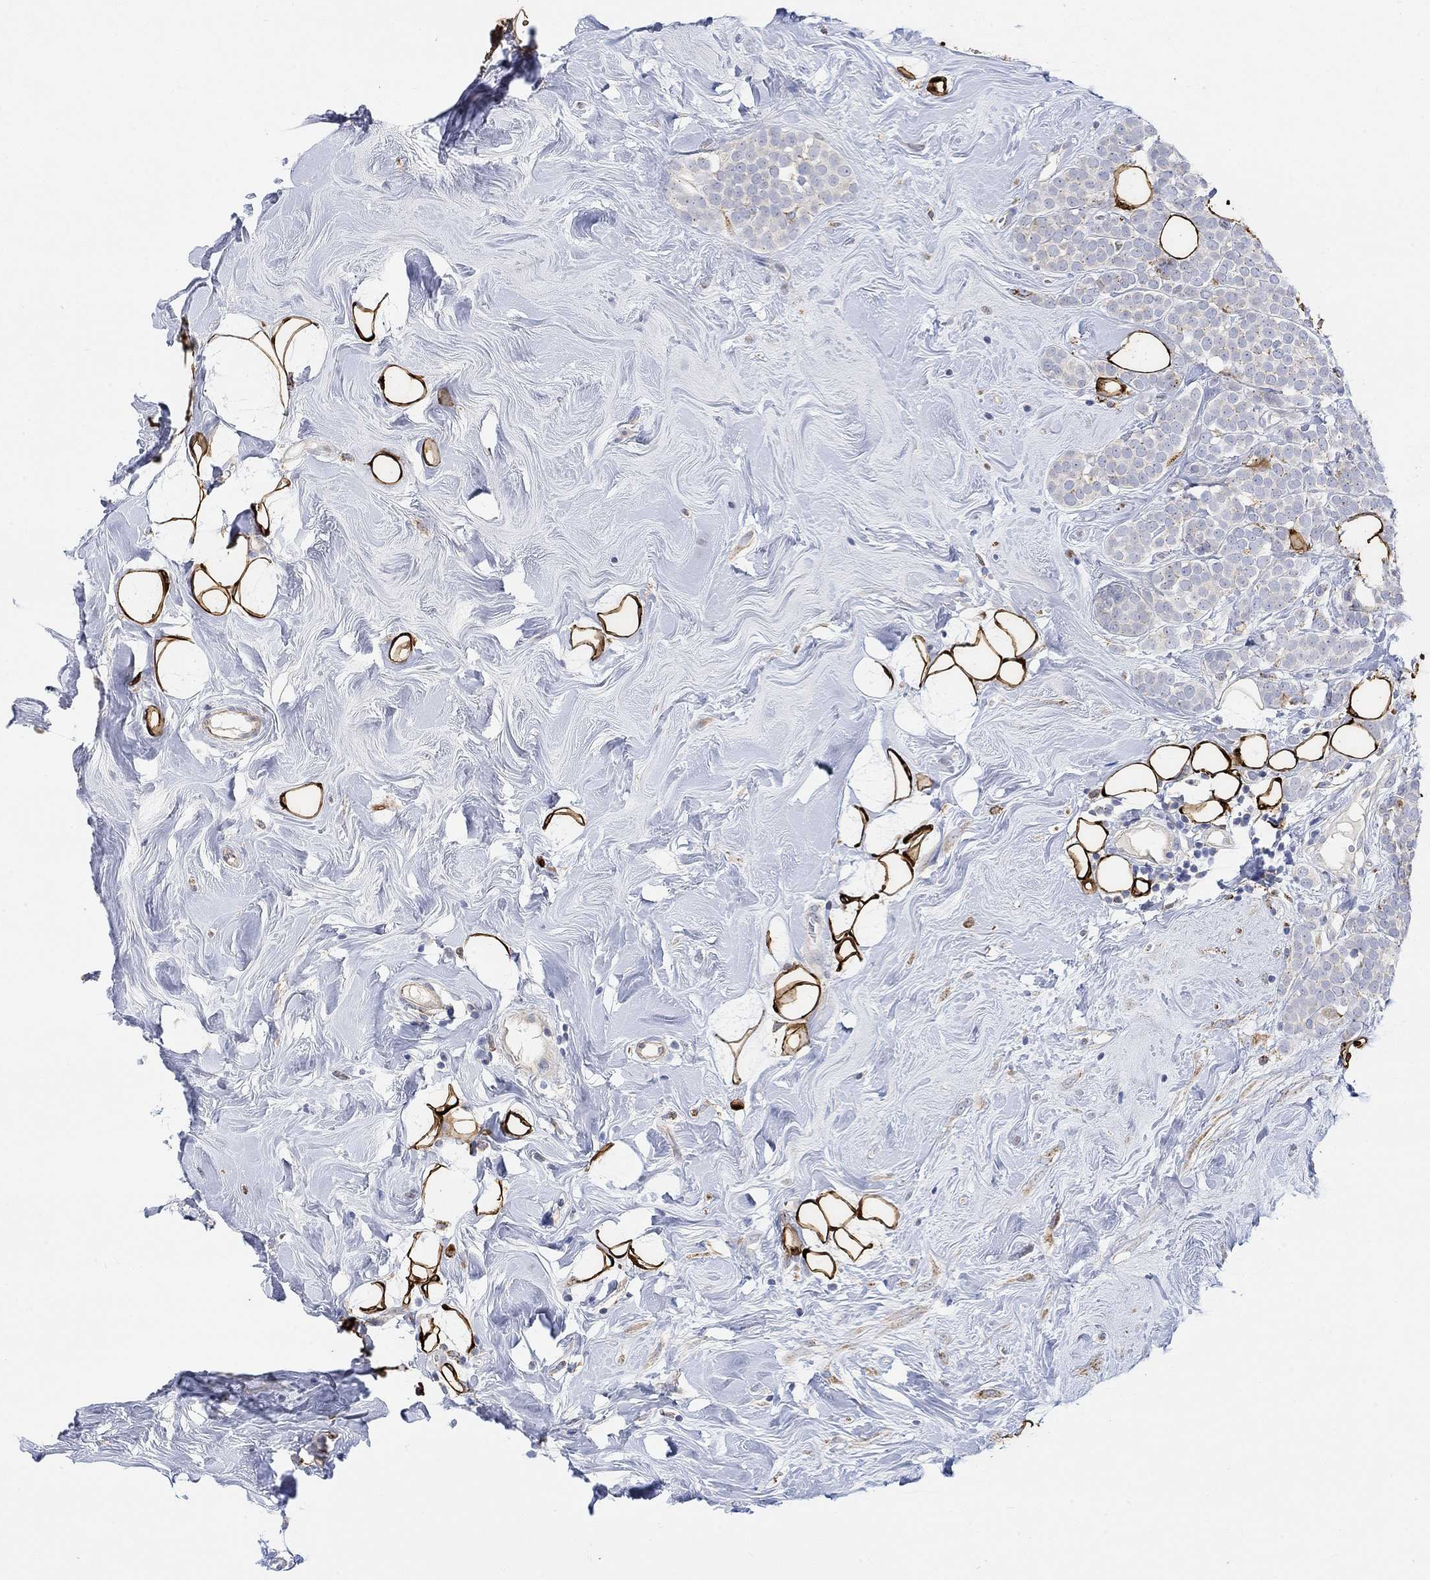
{"staining": {"intensity": "negative", "quantity": "none", "location": "none"}, "tissue": "breast cancer", "cell_type": "Tumor cells", "image_type": "cancer", "snomed": [{"axis": "morphology", "description": "Lobular carcinoma"}, {"axis": "topography", "description": "Breast"}], "caption": "High magnification brightfield microscopy of breast lobular carcinoma stained with DAB (brown) and counterstained with hematoxylin (blue): tumor cells show no significant expression.", "gene": "ACSL1", "patient": {"sex": "female", "age": 49}}